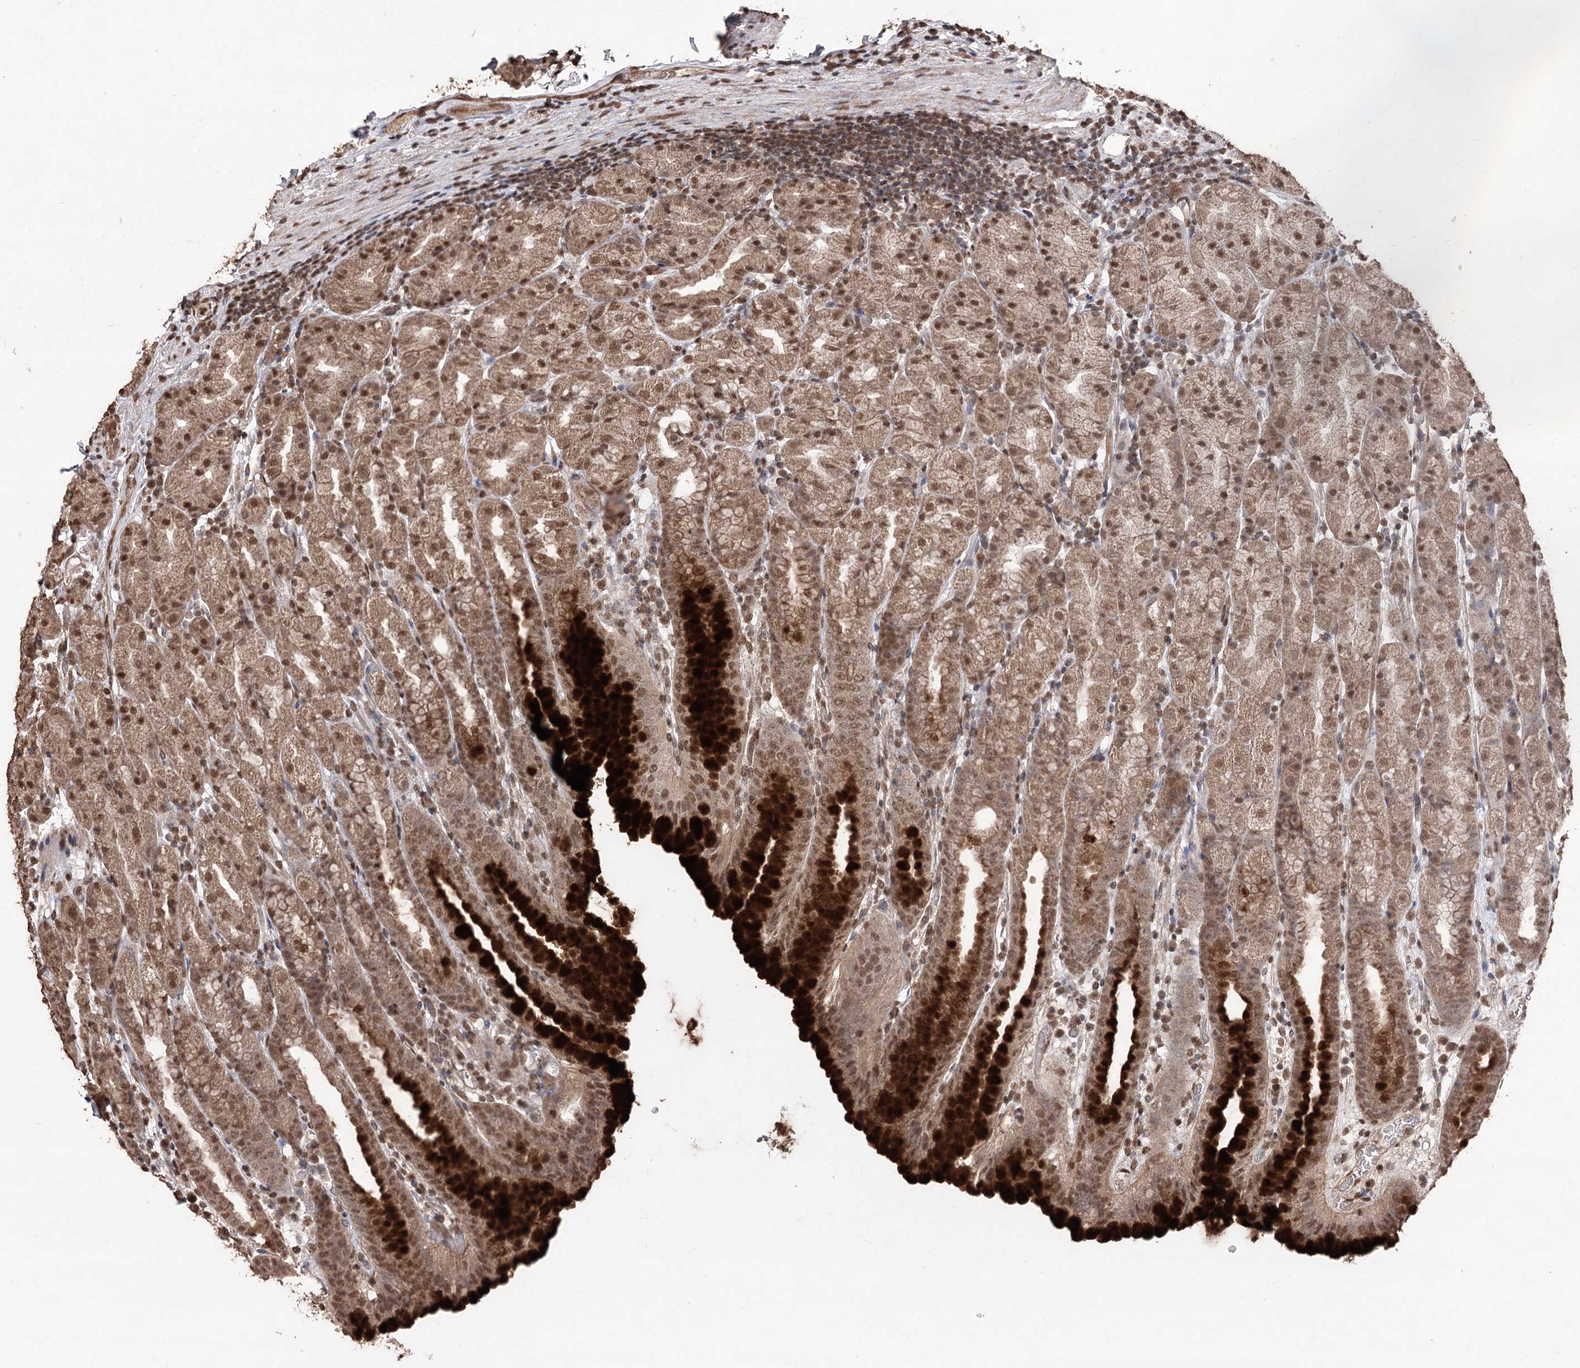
{"staining": {"intensity": "moderate", "quantity": ">75%", "location": "cytoplasmic/membranous,nuclear"}, "tissue": "stomach", "cell_type": "Glandular cells", "image_type": "normal", "snomed": [{"axis": "morphology", "description": "Normal tissue, NOS"}, {"axis": "topography", "description": "Stomach, upper"}], "caption": "Immunohistochemical staining of normal human stomach shows >75% levels of moderate cytoplasmic/membranous,nuclear protein positivity in about >75% of glandular cells.", "gene": "ATG14", "patient": {"sex": "male", "age": 68}}